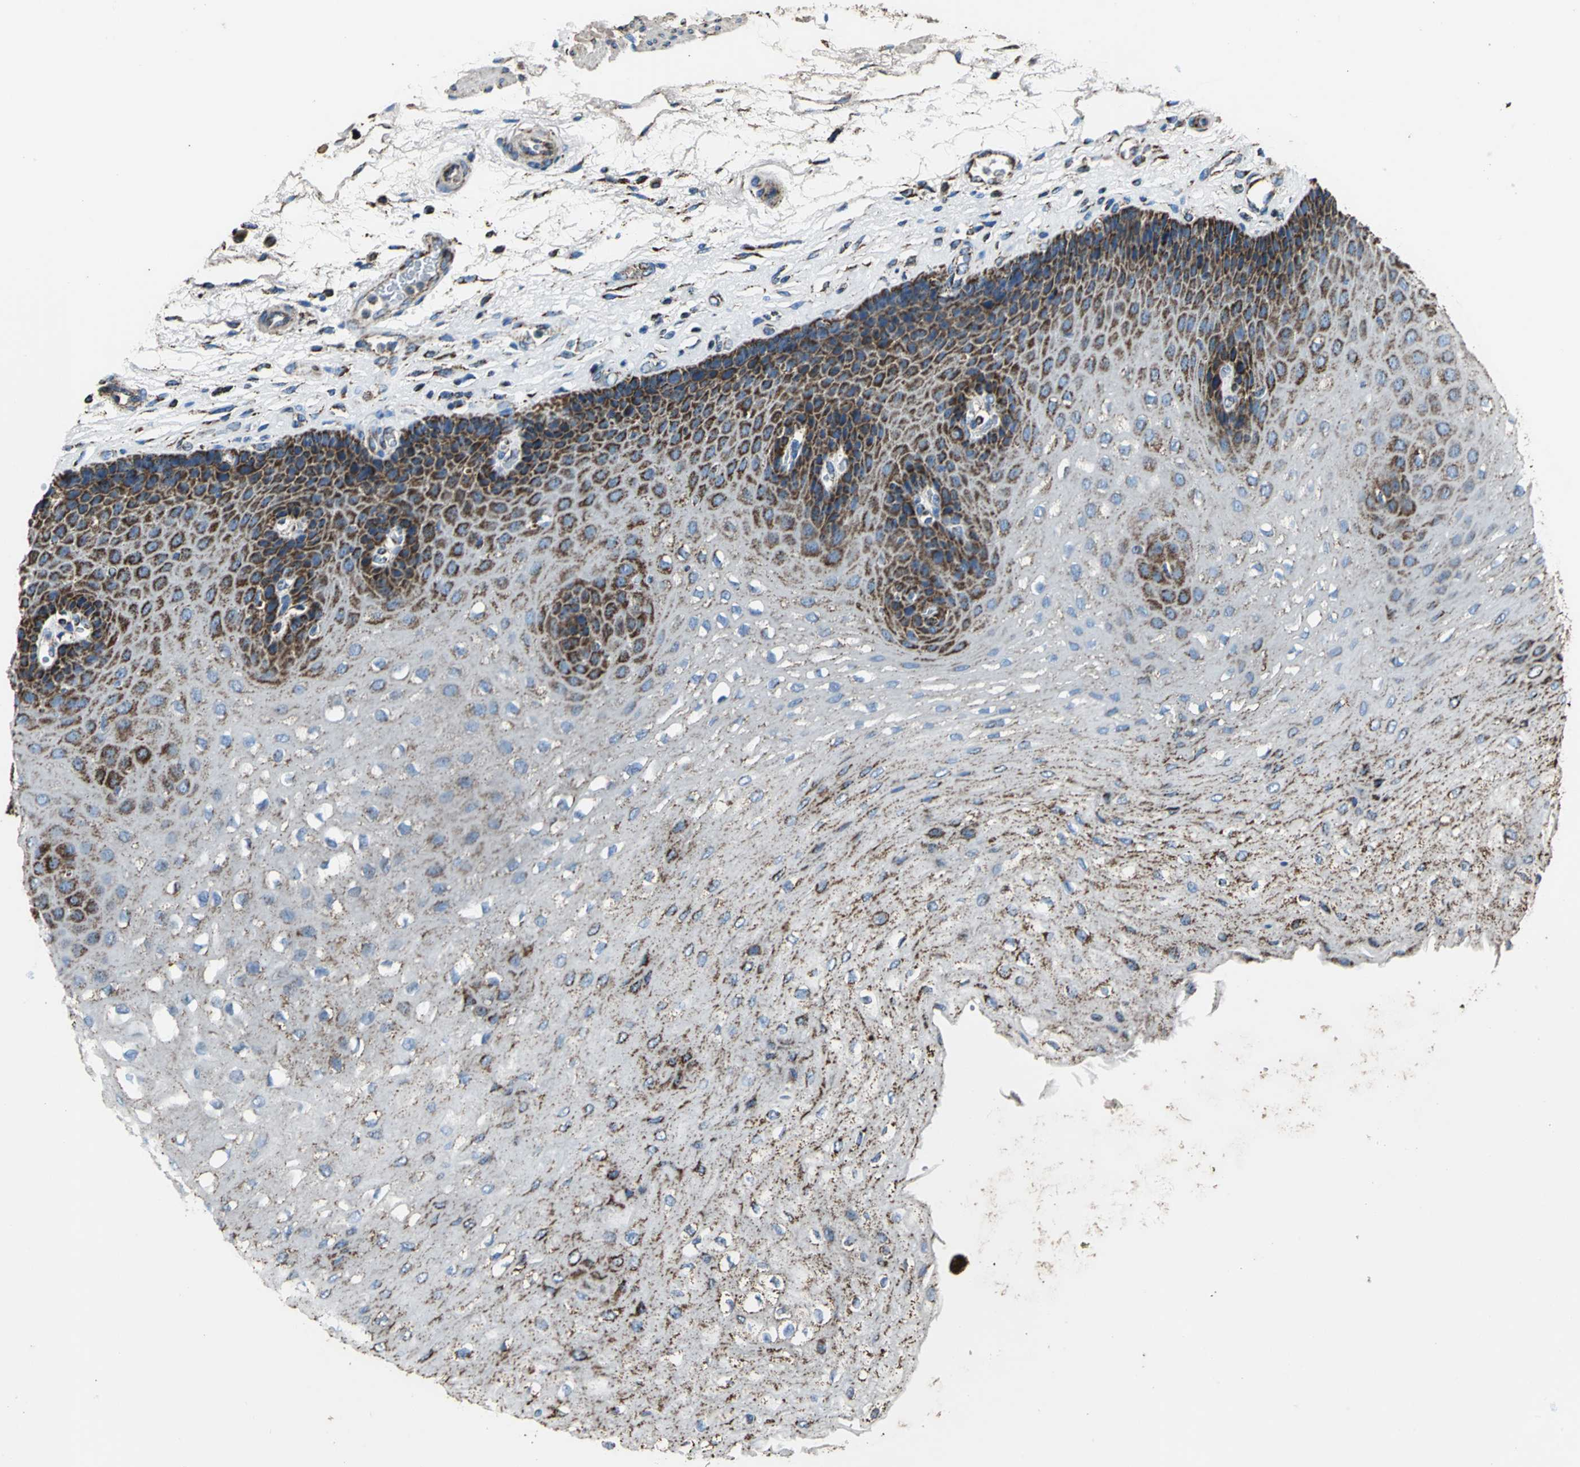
{"staining": {"intensity": "strong", "quantity": "25%-75%", "location": "cytoplasmic/membranous"}, "tissue": "esophagus", "cell_type": "Squamous epithelial cells", "image_type": "normal", "snomed": [{"axis": "morphology", "description": "Normal tissue, NOS"}, {"axis": "topography", "description": "Esophagus"}], "caption": "This is a micrograph of immunohistochemistry (IHC) staining of unremarkable esophagus, which shows strong positivity in the cytoplasmic/membranous of squamous epithelial cells.", "gene": "ECH1", "patient": {"sex": "female", "age": 72}}